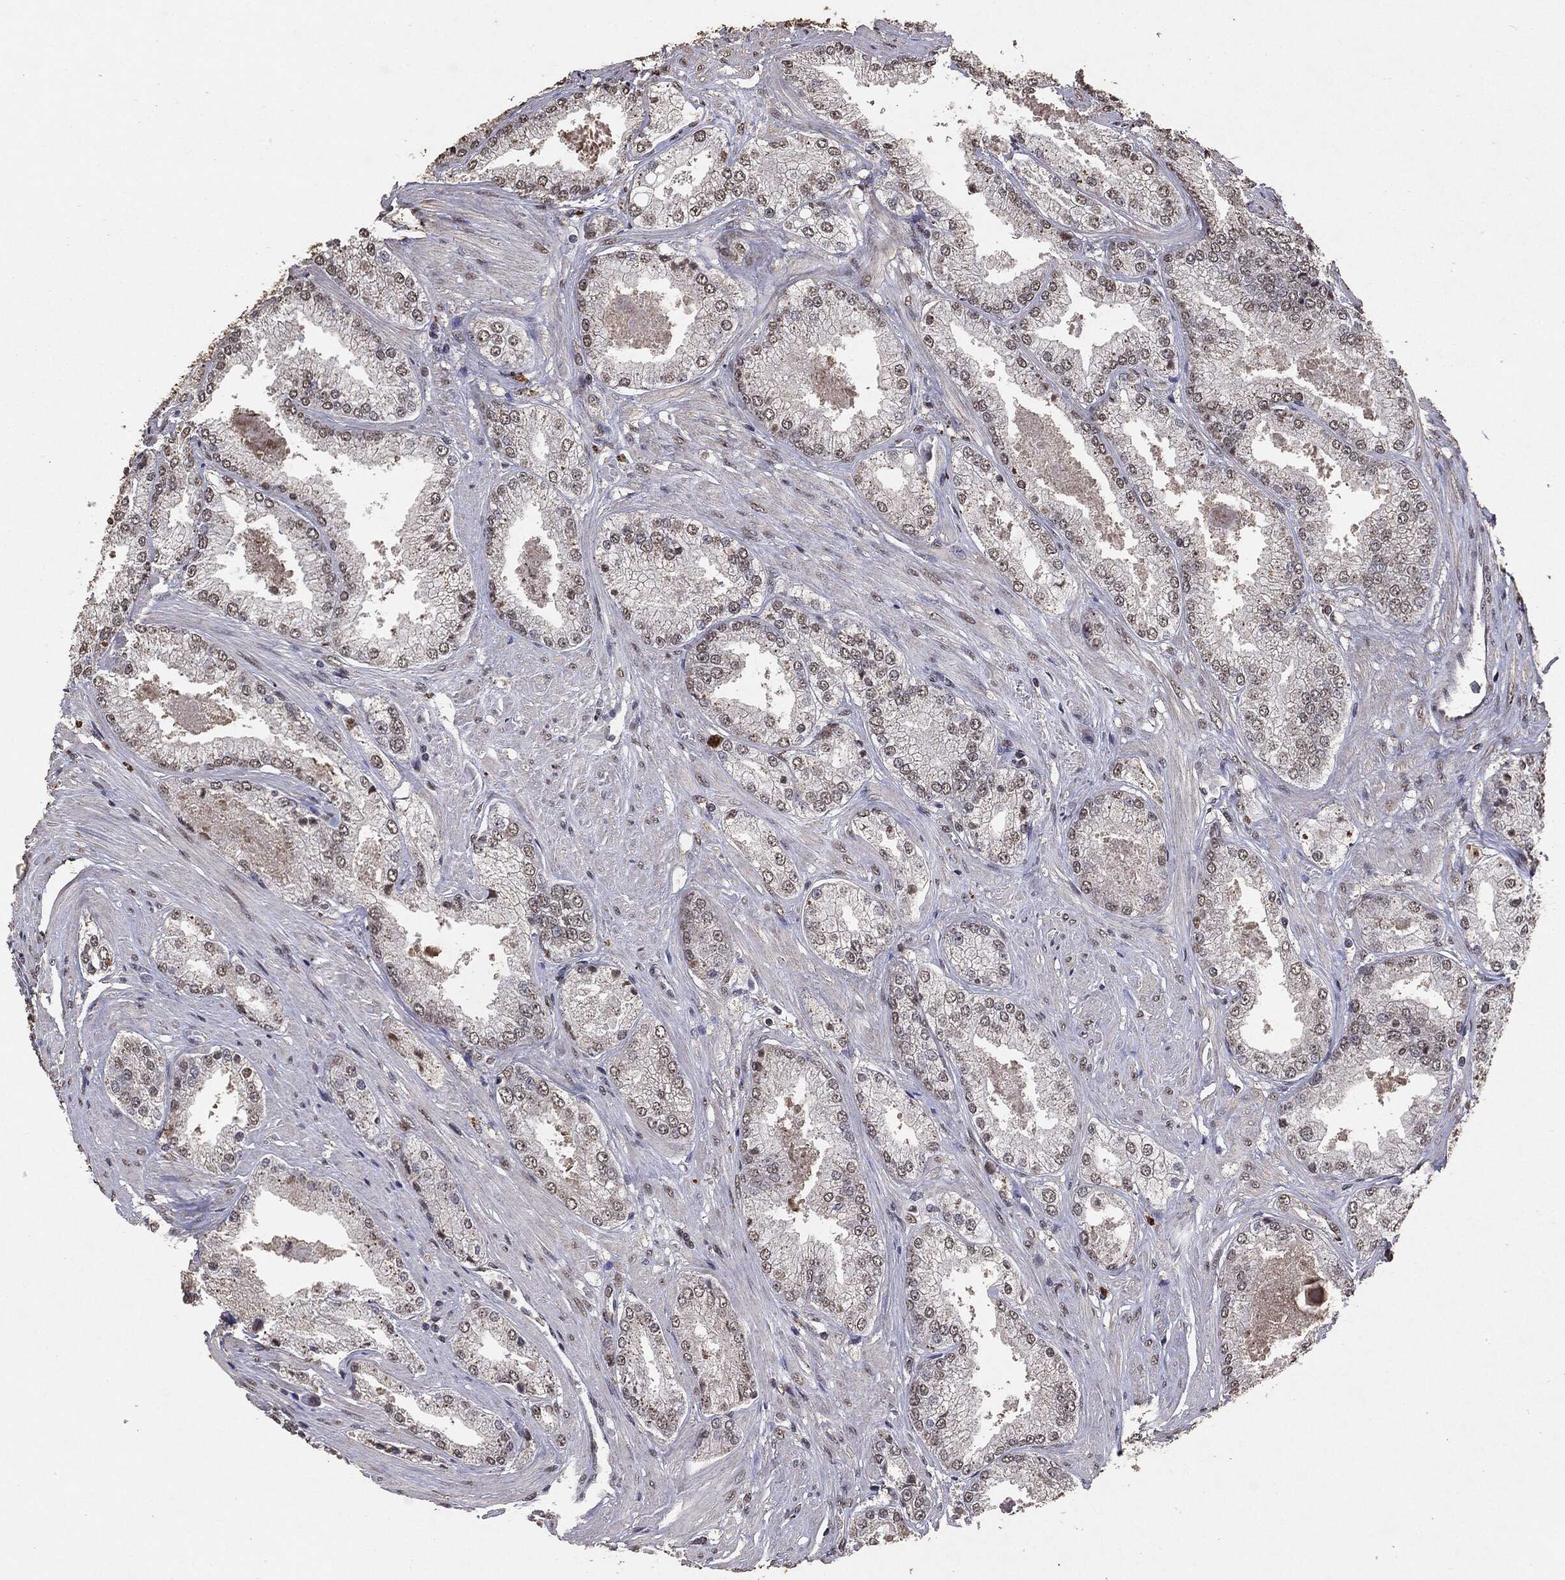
{"staining": {"intensity": "negative", "quantity": "none", "location": "none"}, "tissue": "prostate cancer", "cell_type": "Tumor cells", "image_type": "cancer", "snomed": [{"axis": "morphology", "description": "Adenocarcinoma, Low grade"}, {"axis": "topography", "description": "Prostate"}], "caption": "DAB immunohistochemical staining of human prostate cancer (low-grade adenocarcinoma) displays no significant positivity in tumor cells.", "gene": "RAD18", "patient": {"sex": "male", "age": 68}}